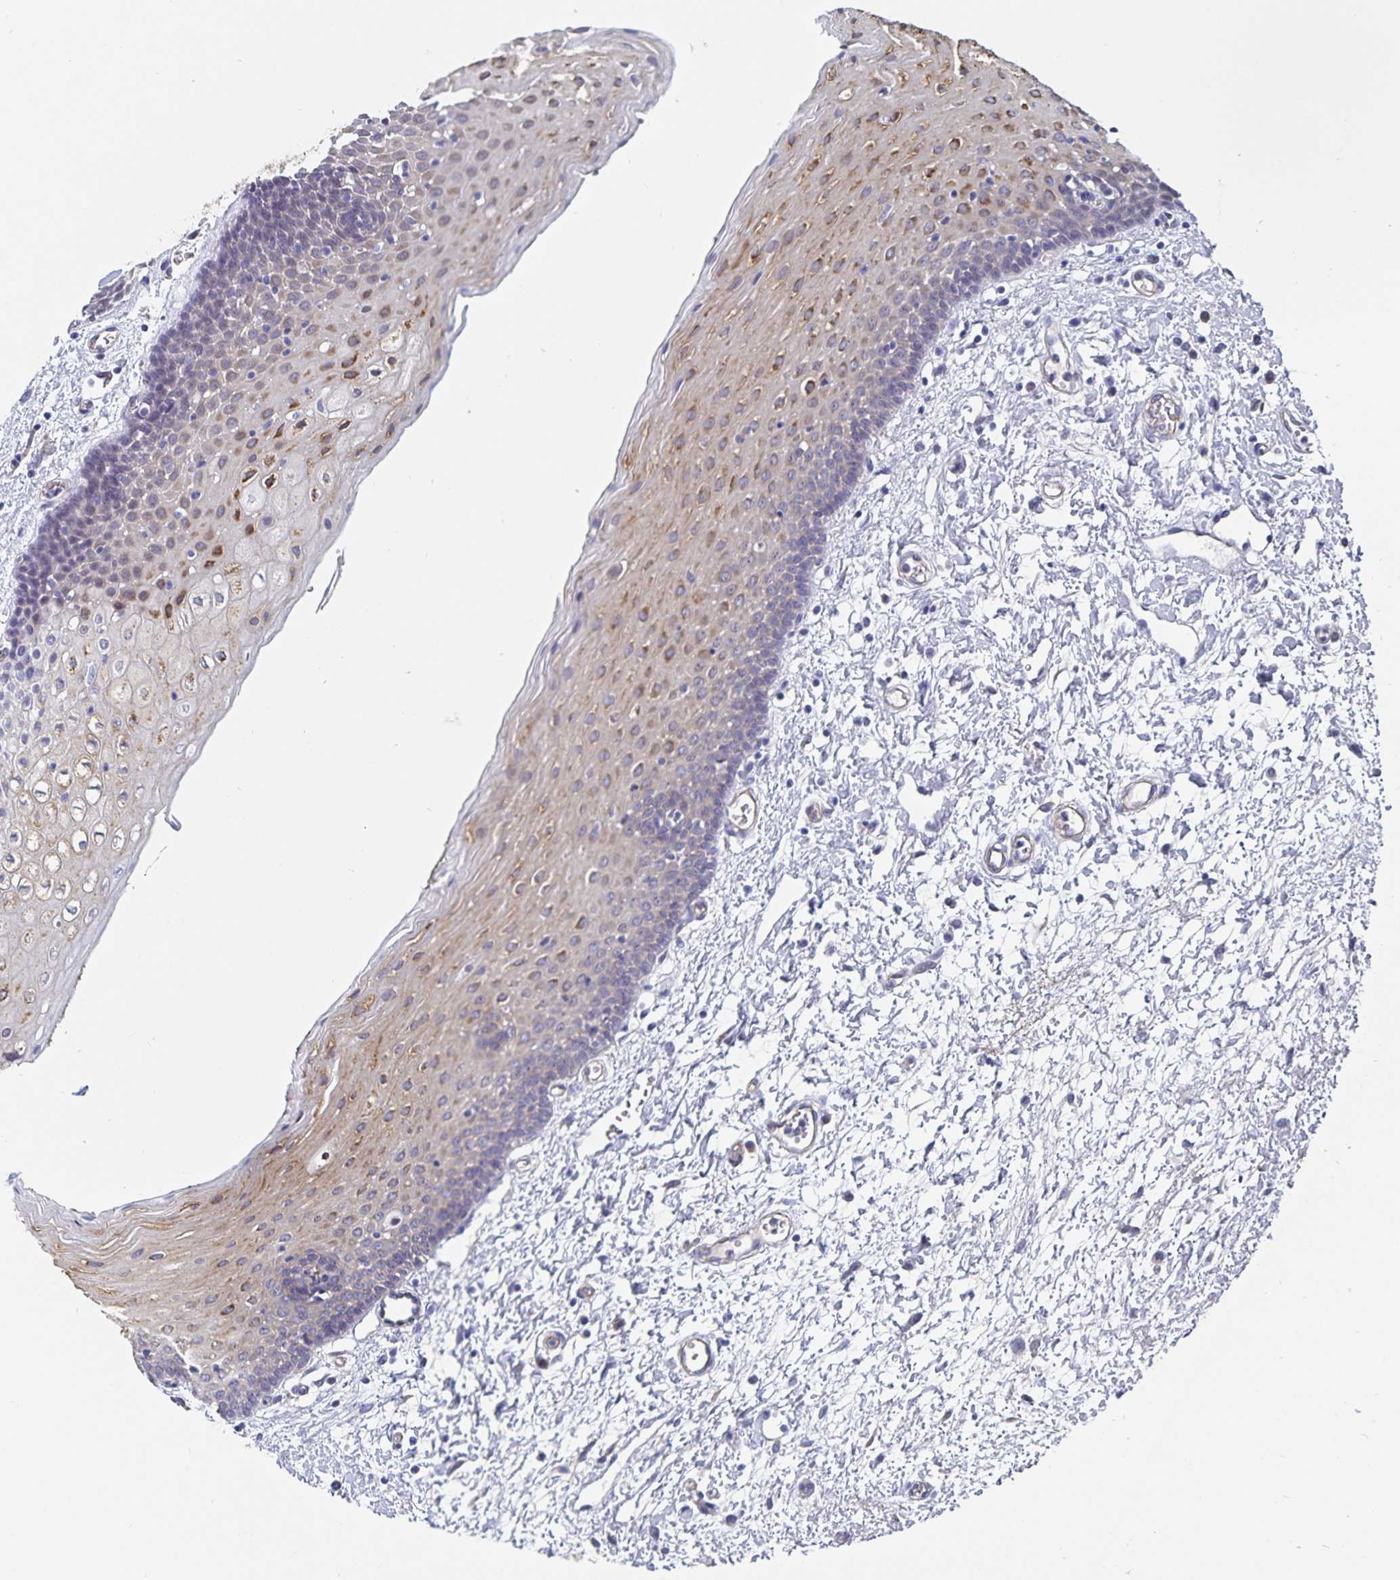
{"staining": {"intensity": "moderate", "quantity": "<25%", "location": "cytoplasmic/membranous"}, "tissue": "oral mucosa", "cell_type": "Squamous epithelial cells", "image_type": "normal", "snomed": [{"axis": "morphology", "description": "Normal tissue, NOS"}, {"axis": "topography", "description": "Oral tissue"}], "caption": "Squamous epithelial cells reveal low levels of moderate cytoplasmic/membranous staining in approximately <25% of cells in unremarkable oral mucosa. (Stains: DAB (3,3'-diaminobenzidine) in brown, nuclei in blue, Microscopy: brightfield microscopy at high magnification).", "gene": "SSTR1", "patient": {"sex": "female", "age": 43}}